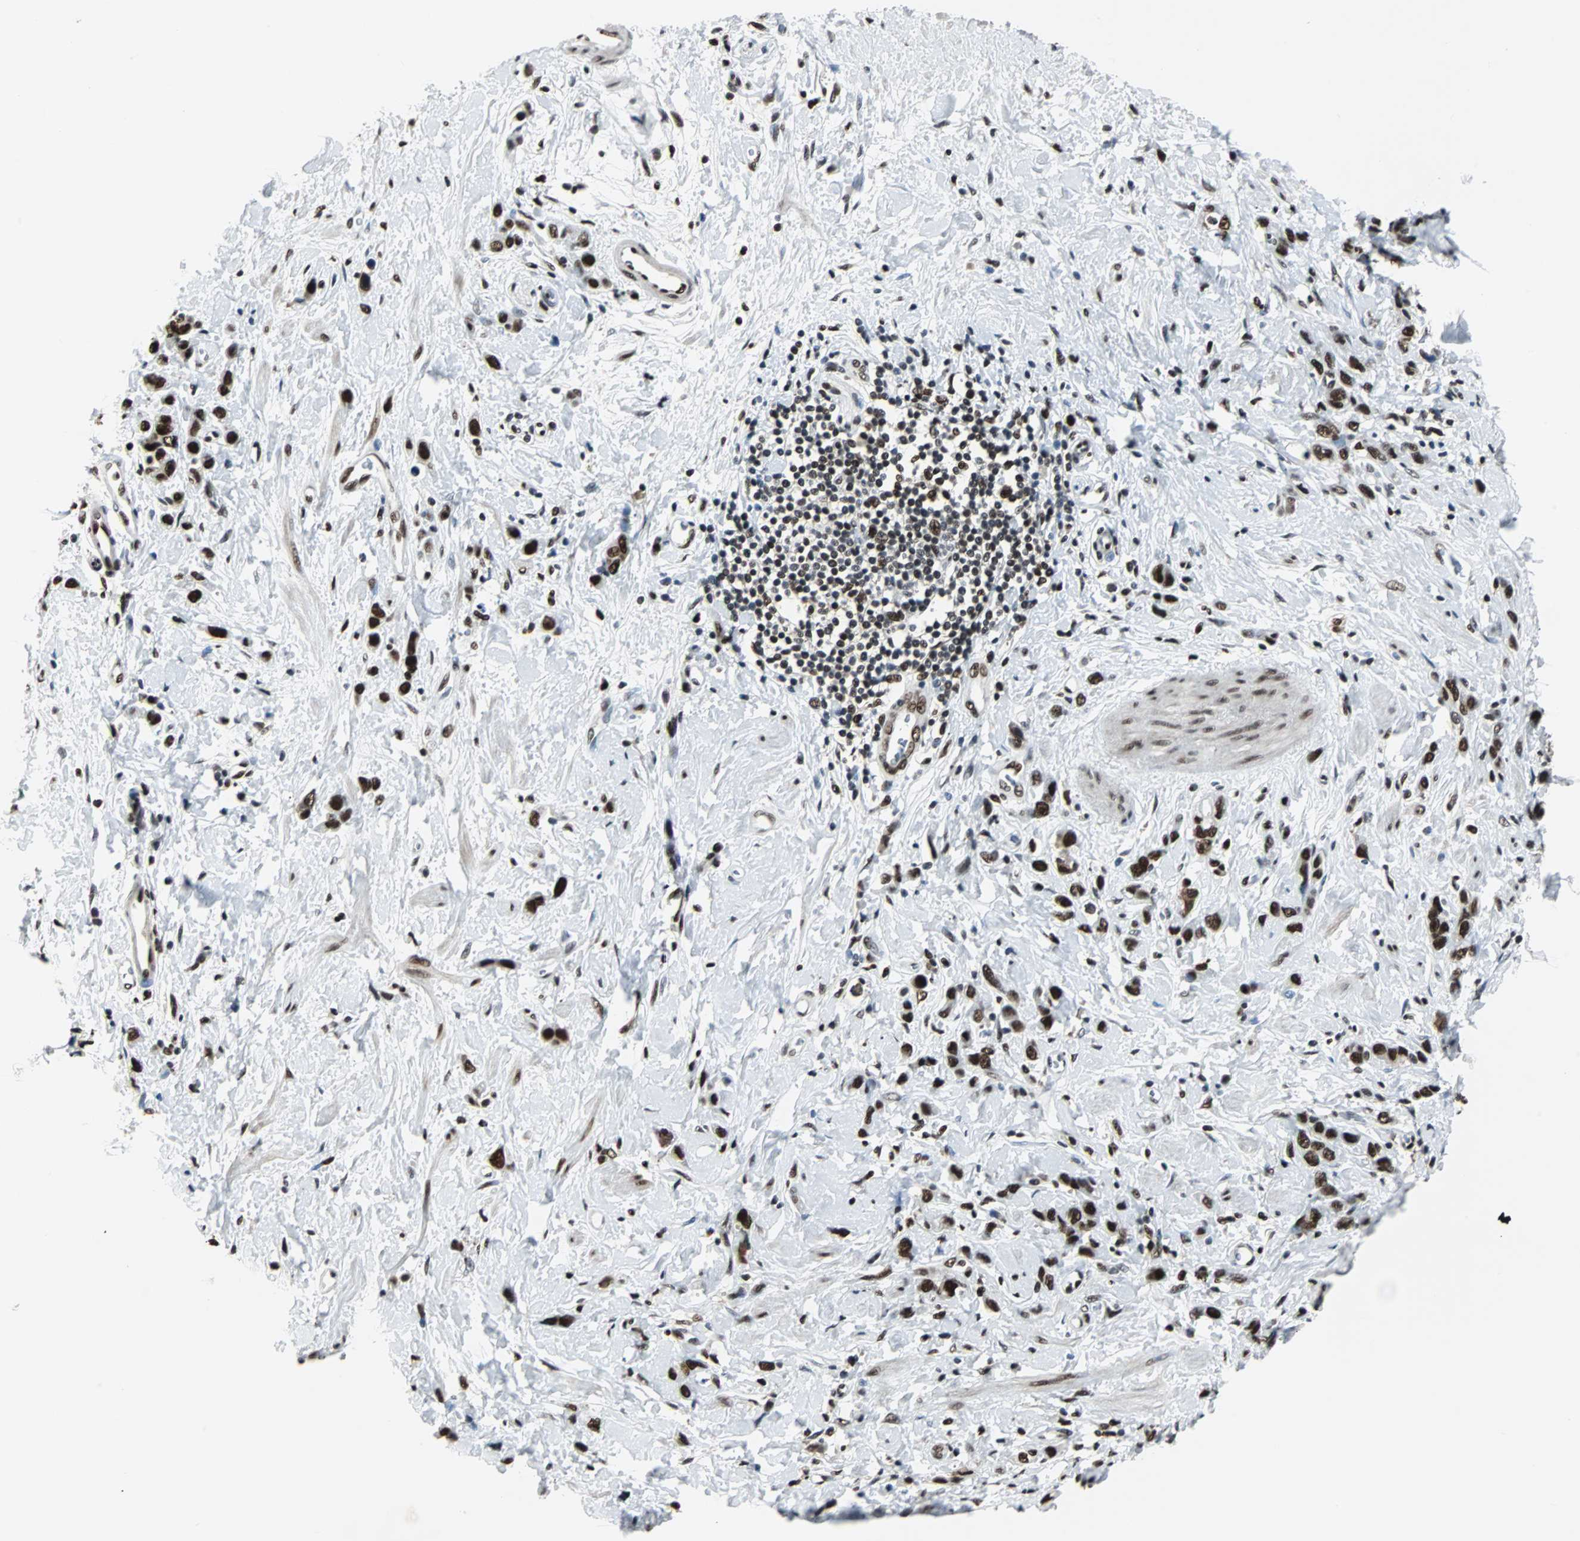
{"staining": {"intensity": "strong", "quantity": ">75%", "location": "nuclear"}, "tissue": "stomach cancer", "cell_type": "Tumor cells", "image_type": "cancer", "snomed": [{"axis": "morphology", "description": "Normal tissue, NOS"}, {"axis": "morphology", "description": "Adenocarcinoma, NOS"}, {"axis": "topography", "description": "Stomach"}], "caption": "Tumor cells exhibit strong nuclear positivity in about >75% of cells in adenocarcinoma (stomach). (IHC, brightfield microscopy, high magnification).", "gene": "XRCC4", "patient": {"sex": "male", "age": 82}}